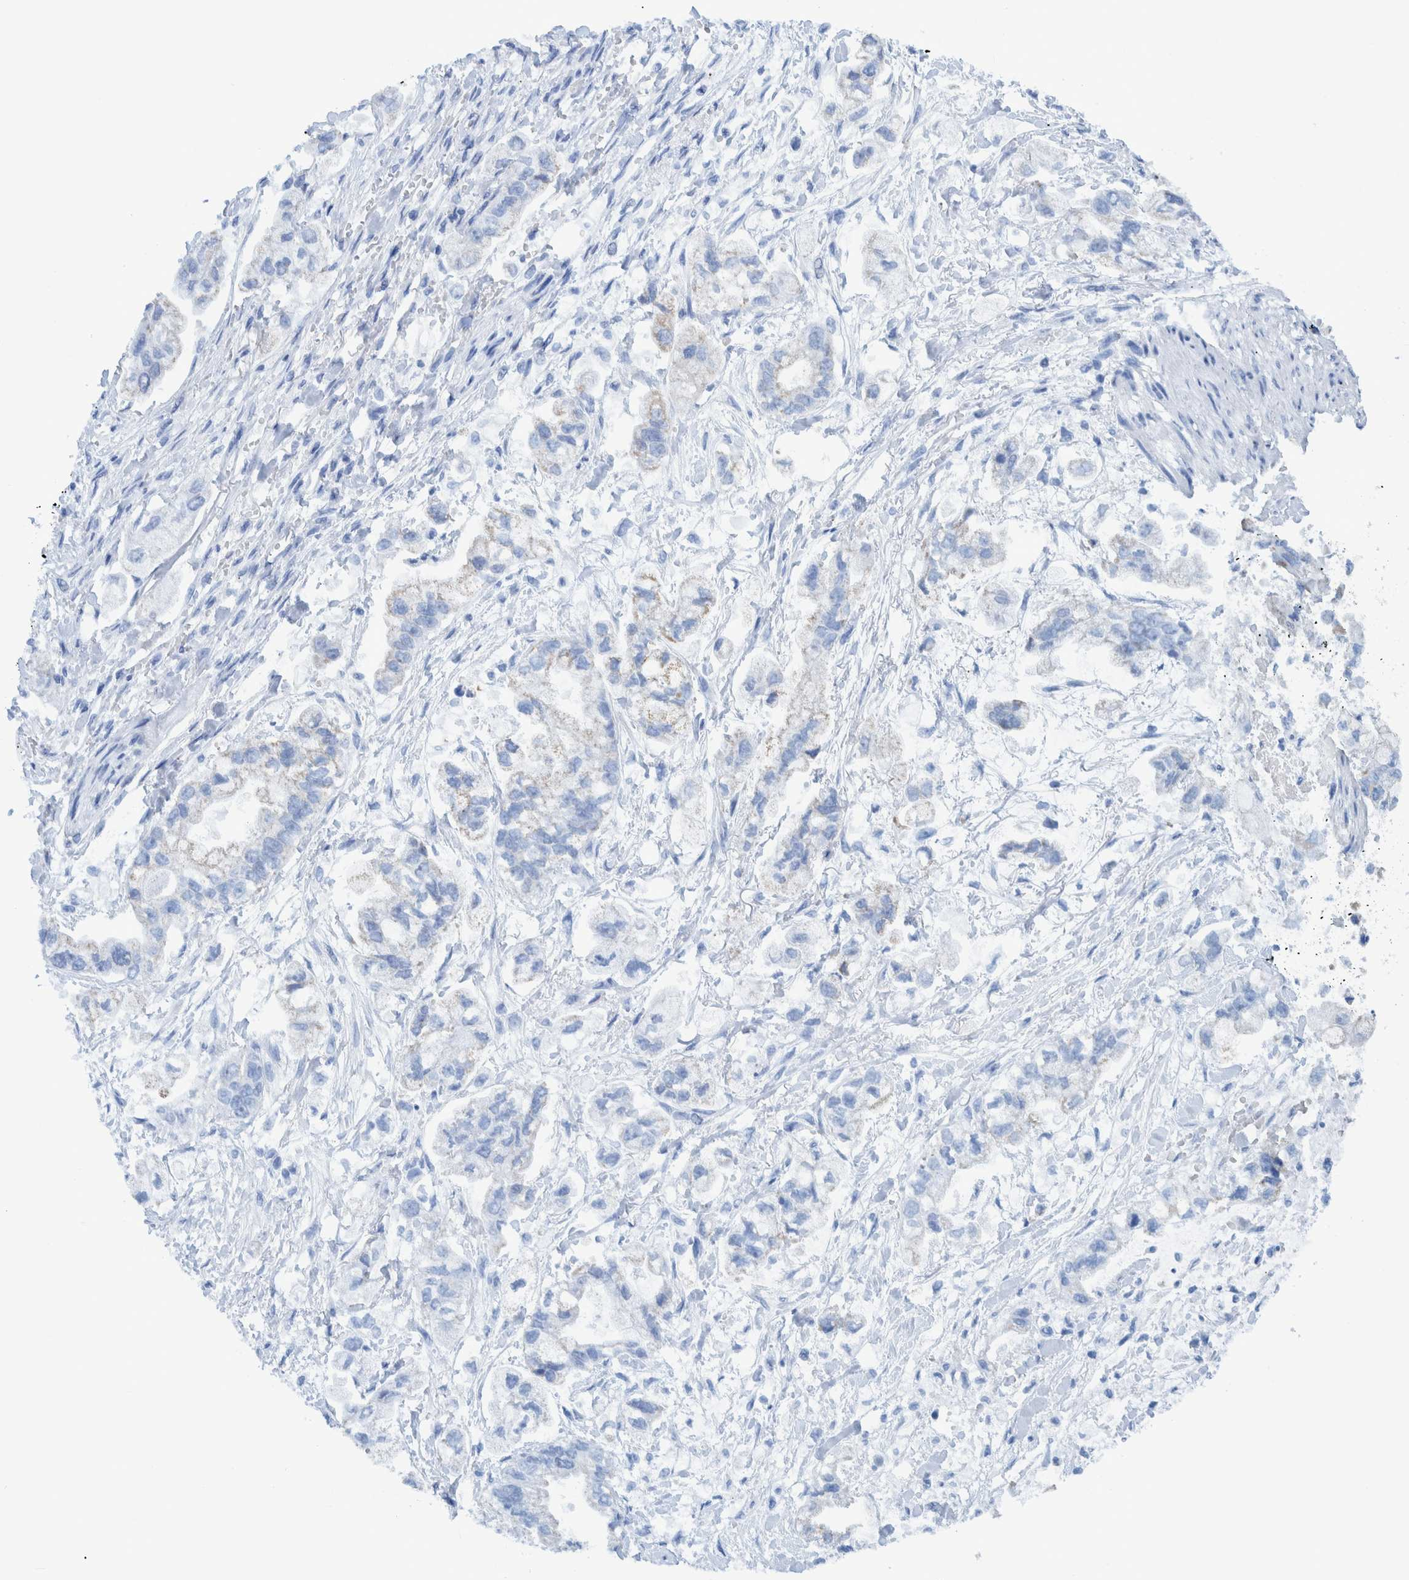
{"staining": {"intensity": "negative", "quantity": "none", "location": "none"}, "tissue": "stomach cancer", "cell_type": "Tumor cells", "image_type": "cancer", "snomed": [{"axis": "morphology", "description": "Normal tissue, NOS"}, {"axis": "morphology", "description": "Adenocarcinoma, NOS"}, {"axis": "topography", "description": "Stomach"}], "caption": "This photomicrograph is of stomach cancer stained with immunohistochemistry to label a protein in brown with the nuclei are counter-stained blue. There is no expression in tumor cells.", "gene": "BZW2", "patient": {"sex": "male", "age": 62}}